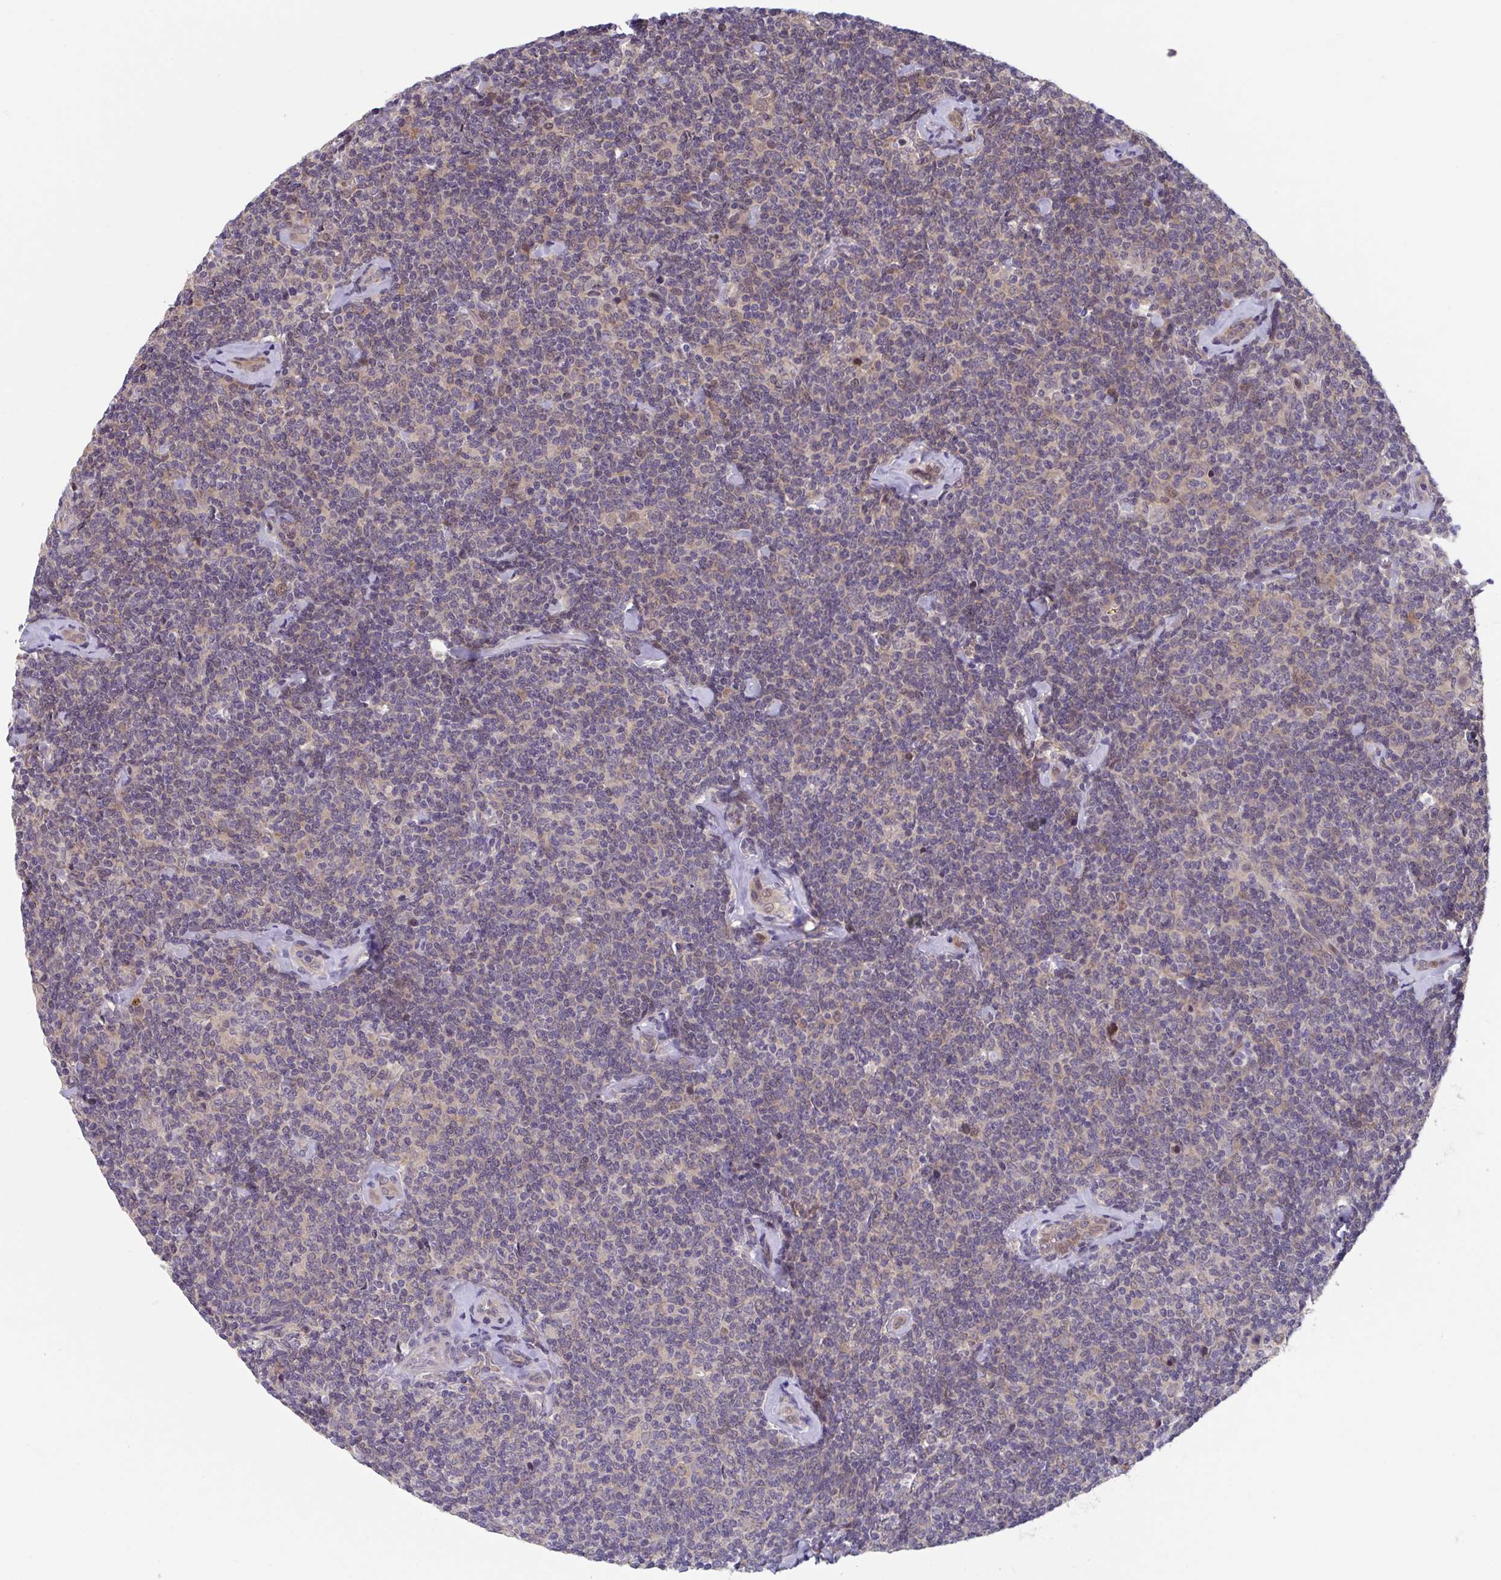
{"staining": {"intensity": "weak", "quantity": "<25%", "location": "nuclear"}, "tissue": "lymphoma", "cell_type": "Tumor cells", "image_type": "cancer", "snomed": [{"axis": "morphology", "description": "Malignant lymphoma, non-Hodgkin's type, Low grade"}, {"axis": "topography", "description": "Lymph node"}], "caption": "Tumor cells show no significant protein staining in lymphoma.", "gene": "RIOK1", "patient": {"sex": "female", "age": 56}}